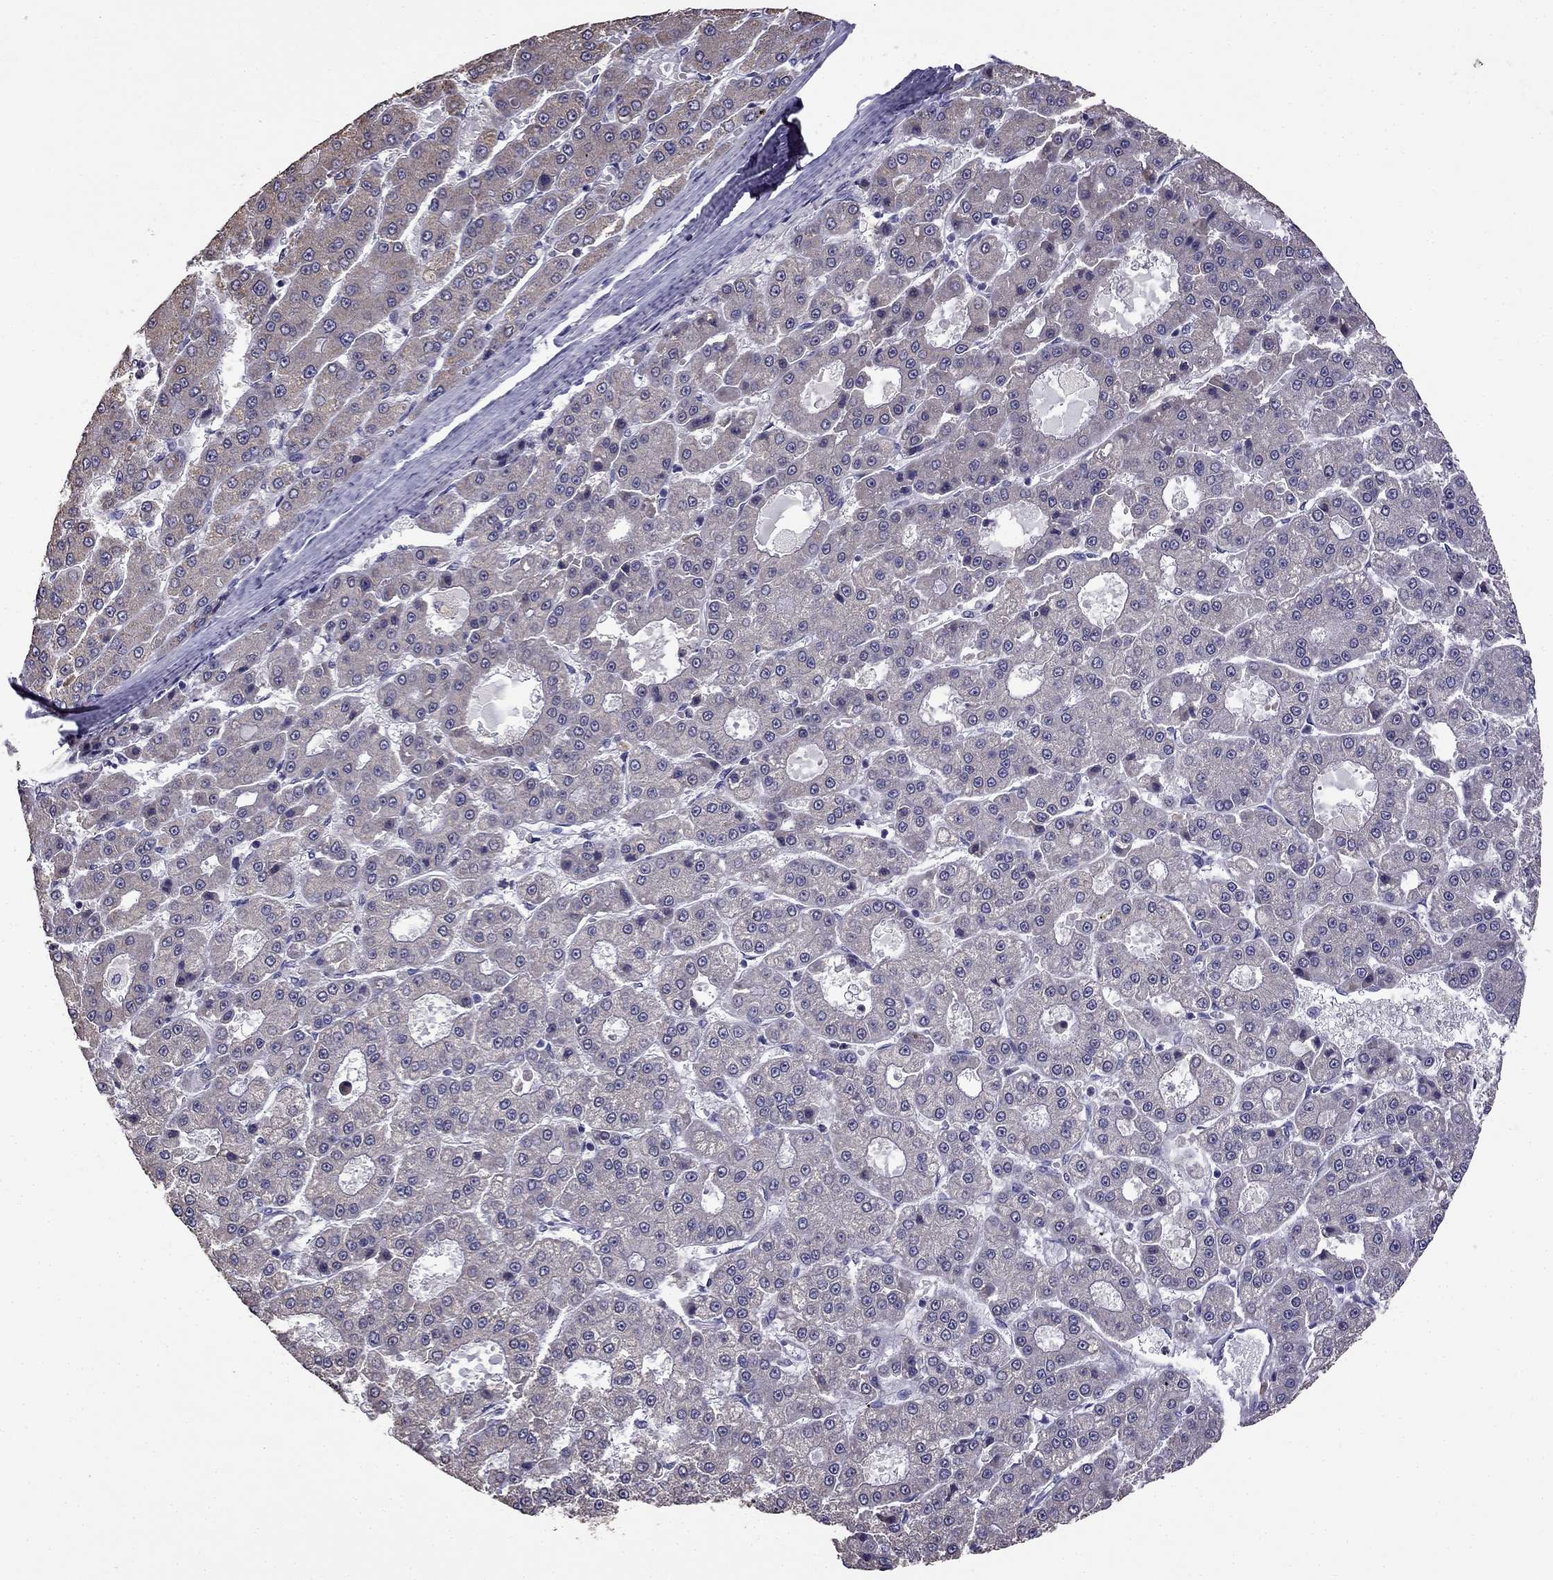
{"staining": {"intensity": "negative", "quantity": "none", "location": "none"}, "tissue": "liver cancer", "cell_type": "Tumor cells", "image_type": "cancer", "snomed": [{"axis": "morphology", "description": "Carcinoma, Hepatocellular, NOS"}, {"axis": "topography", "description": "Liver"}], "caption": "Immunohistochemical staining of human liver cancer exhibits no significant staining in tumor cells. (DAB immunohistochemistry (IHC) with hematoxylin counter stain).", "gene": "CDH9", "patient": {"sex": "male", "age": 70}}